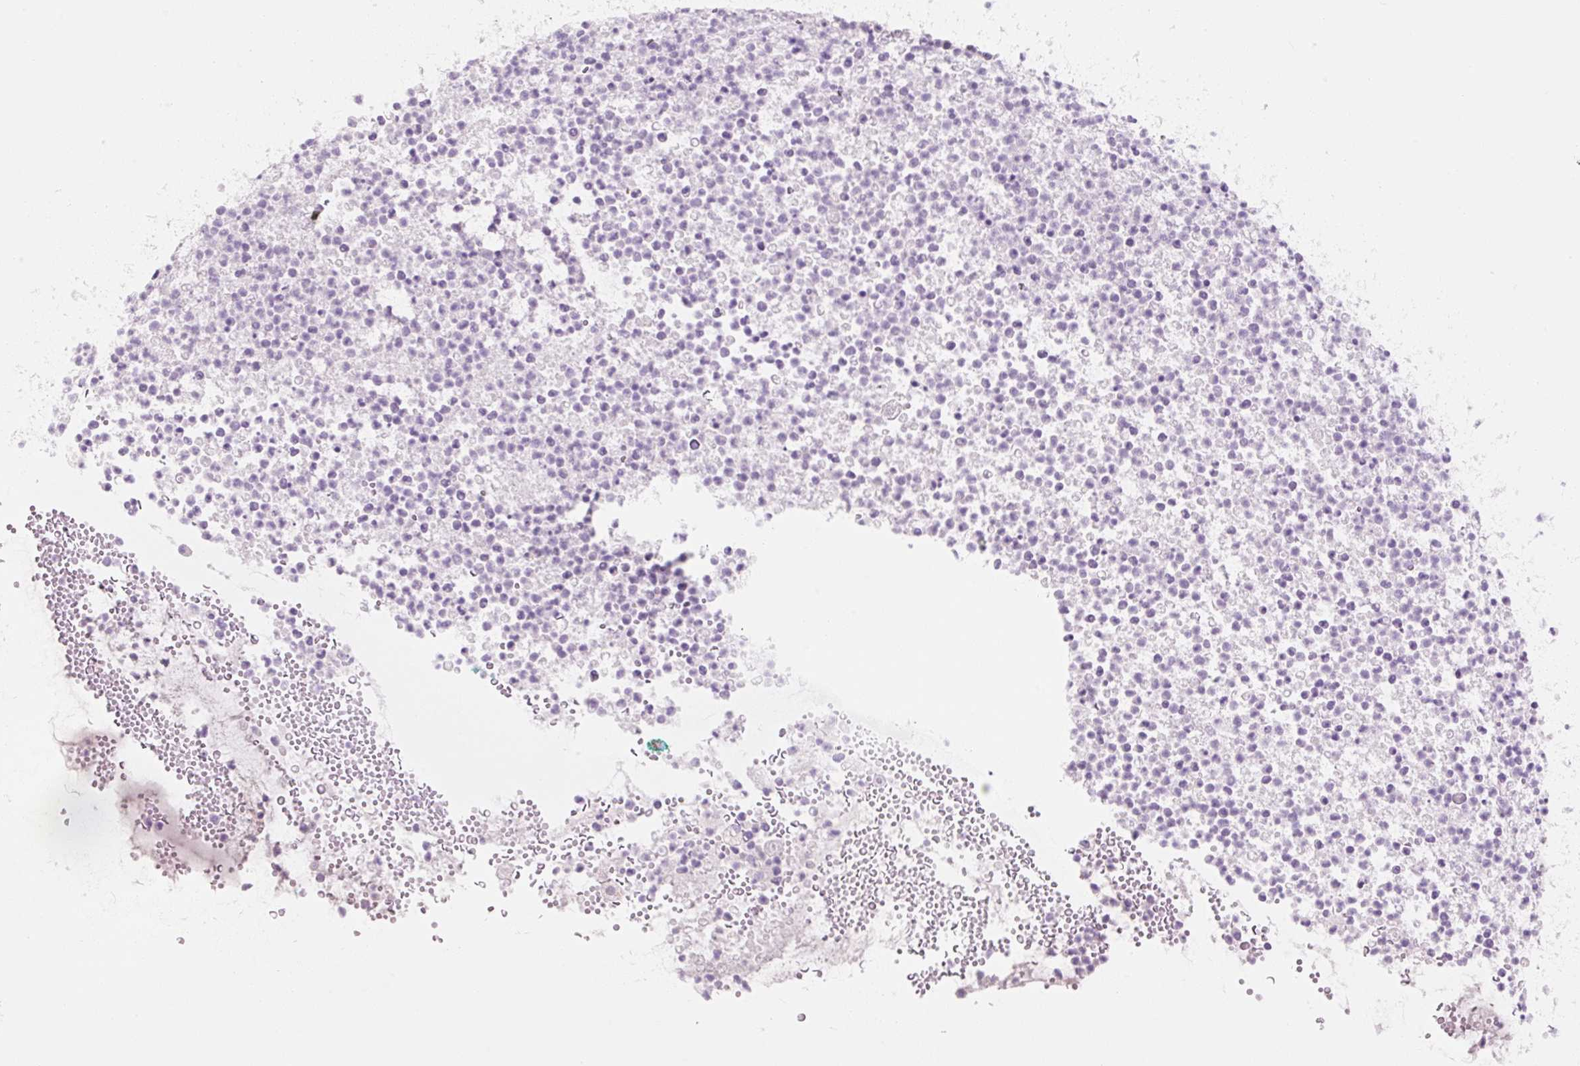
{"staining": {"intensity": "negative", "quantity": "none", "location": "none"}, "tissue": "bronchus", "cell_type": "Respiratory epithelial cells", "image_type": "normal", "snomed": [{"axis": "morphology", "description": "Normal tissue, NOS"}, {"axis": "topography", "description": "Cartilage tissue"}, {"axis": "topography", "description": "Bronchus"}], "caption": "An immunohistochemistry (IHC) photomicrograph of benign bronchus is shown. There is no staining in respiratory epithelial cells of bronchus. (DAB (3,3'-diaminobenzidine) immunohistochemistry with hematoxylin counter stain).", "gene": "CCL25", "patient": {"sex": "male", "age": 56}}